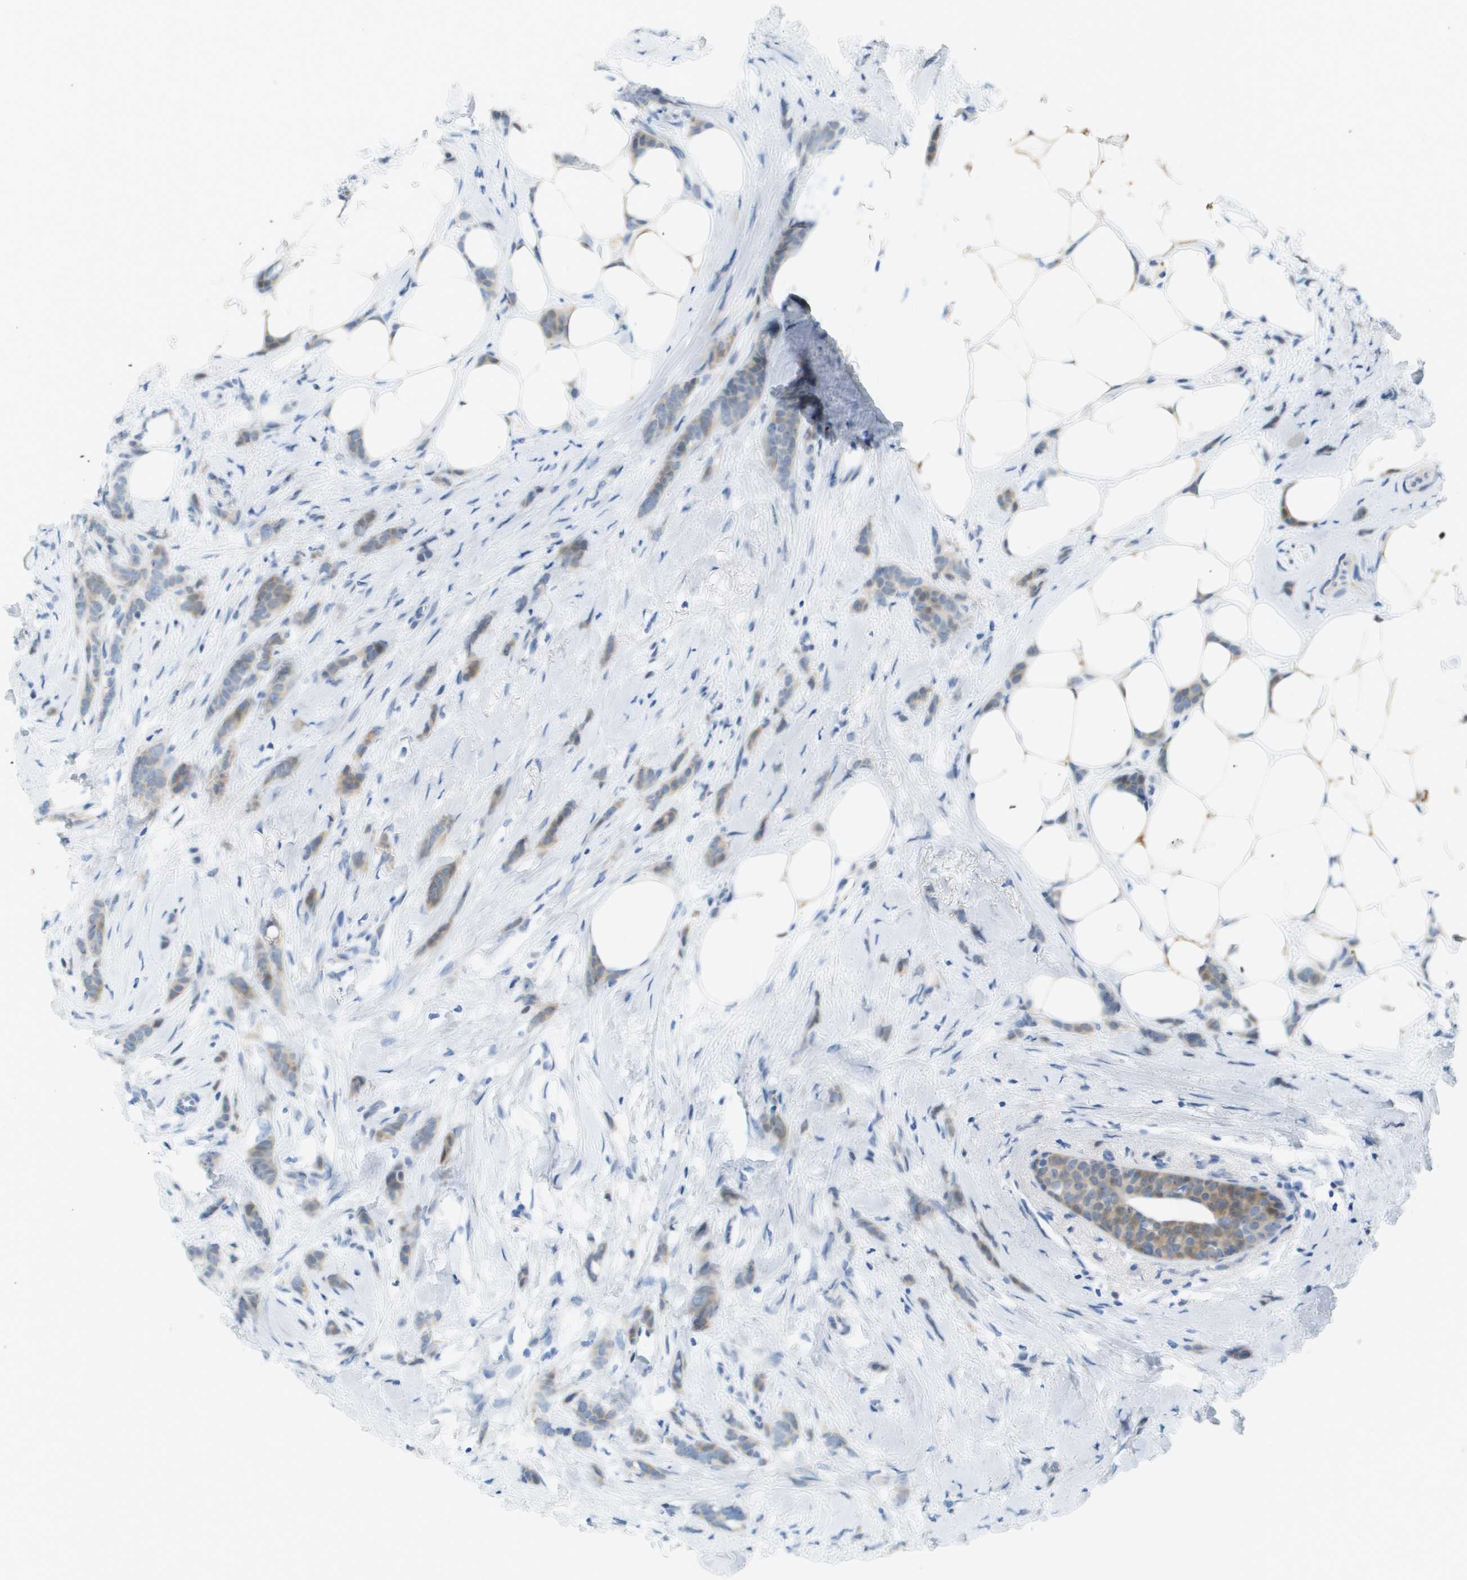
{"staining": {"intensity": "weak", "quantity": "25%-75%", "location": "cytoplasmic/membranous"}, "tissue": "breast cancer", "cell_type": "Tumor cells", "image_type": "cancer", "snomed": [{"axis": "morphology", "description": "Lobular carcinoma, in situ"}, {"axis": "morphology", "description": "Lobular carcinoma"}, {"axis": "topography", "description": "Breast"}], "caption": "Approximately 25%-75% of tumor cells in human lobular carcinoma (breast) demonstrate weak cytoplasmic/membranous protein expression as visualized by brown immunohistochemical staining.", "gene": "CUL9", "patient": {"sex": "female", "age": 41}}